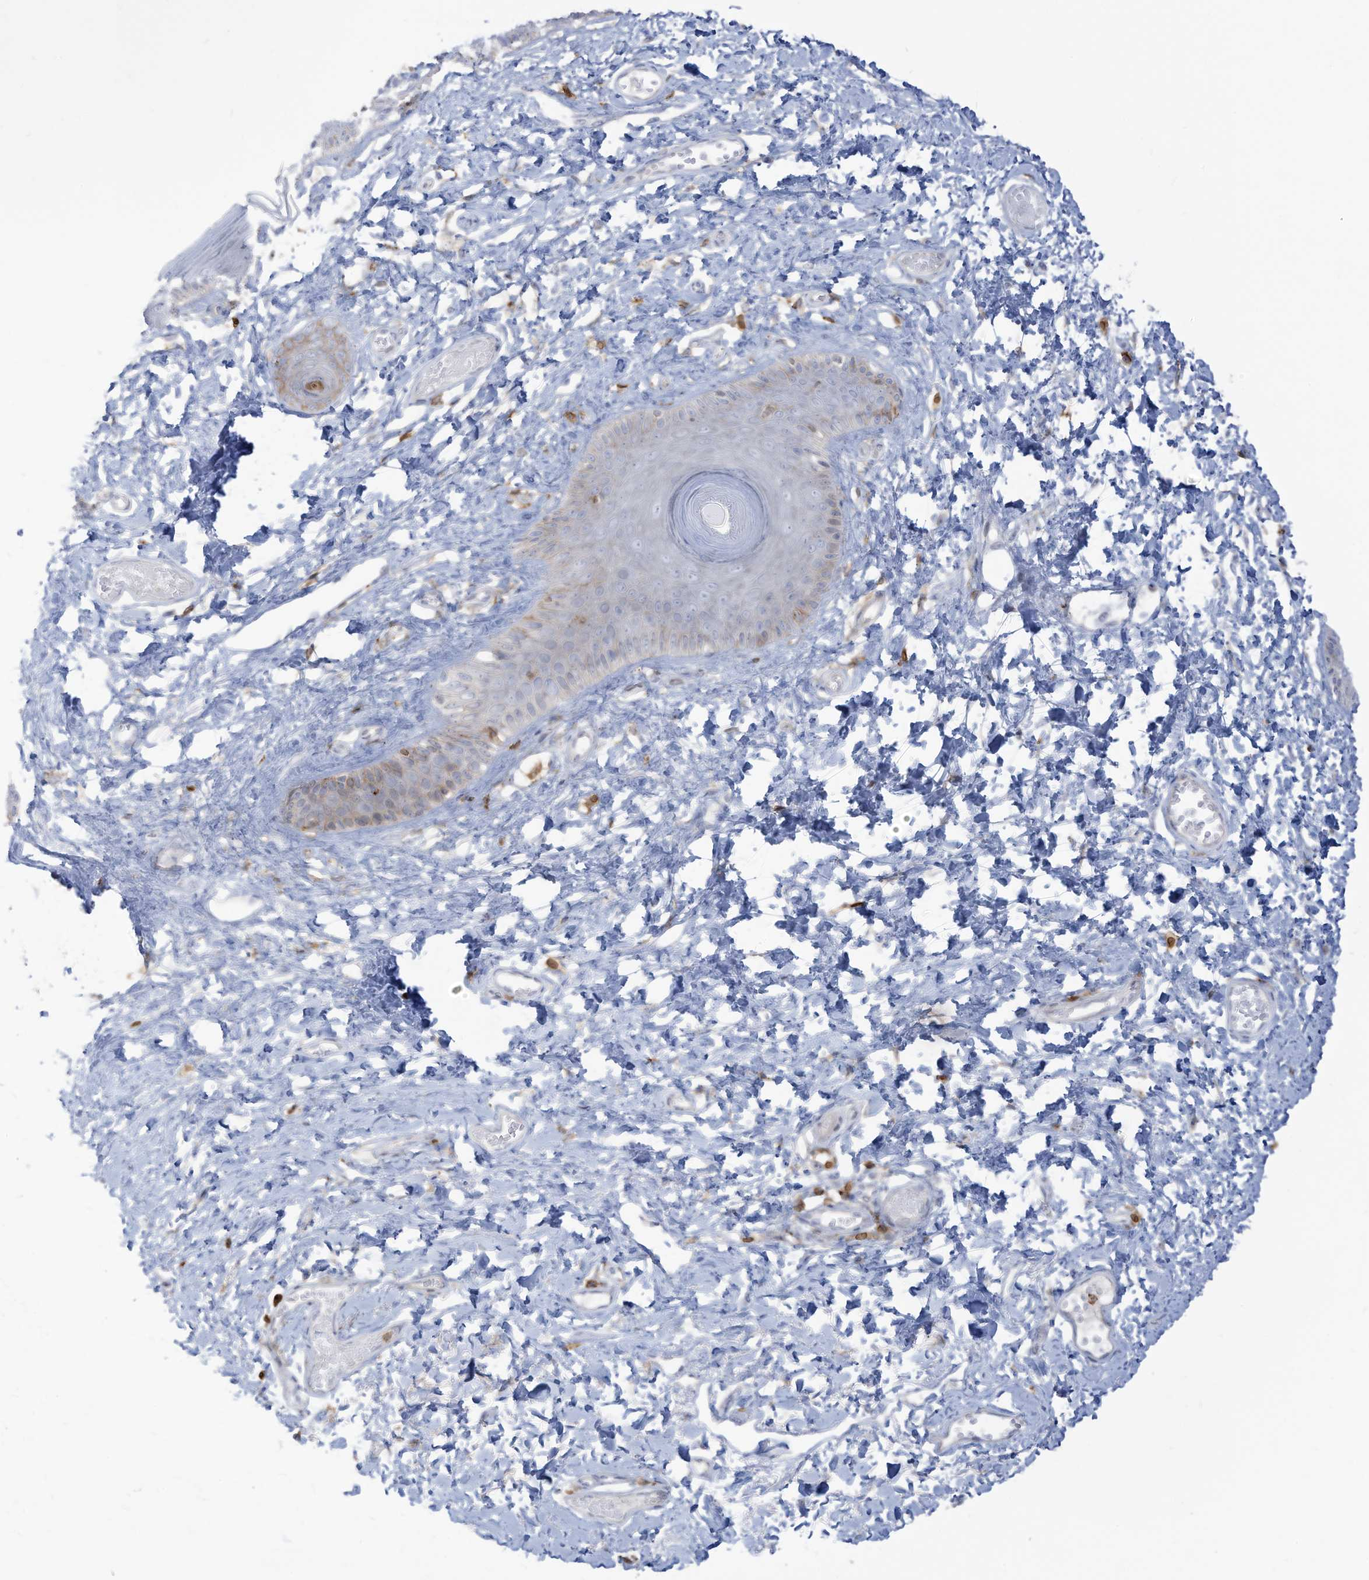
{"staining": {"intensity": "weak", "quantity": "<25%", "location": "cytoplasmic/membranous"}, "tissue": "skin", "cell_type": "Epidermal cells", "image_type": "normal", "snomed": [{"axis": "morphology", "description": "Normal tissue, NOS"}, {"axis": "morphology", "description": "Inflammation, NOS"}, {"axis": "topography", "description": "Vulva"}], "caption": "An immunohistochemistry photomicrograph of benign skin is shown. There is no staining in epidermal cells of skin.", "gene": "NOTO", "patient": {"sex": "female", "age": 84}}